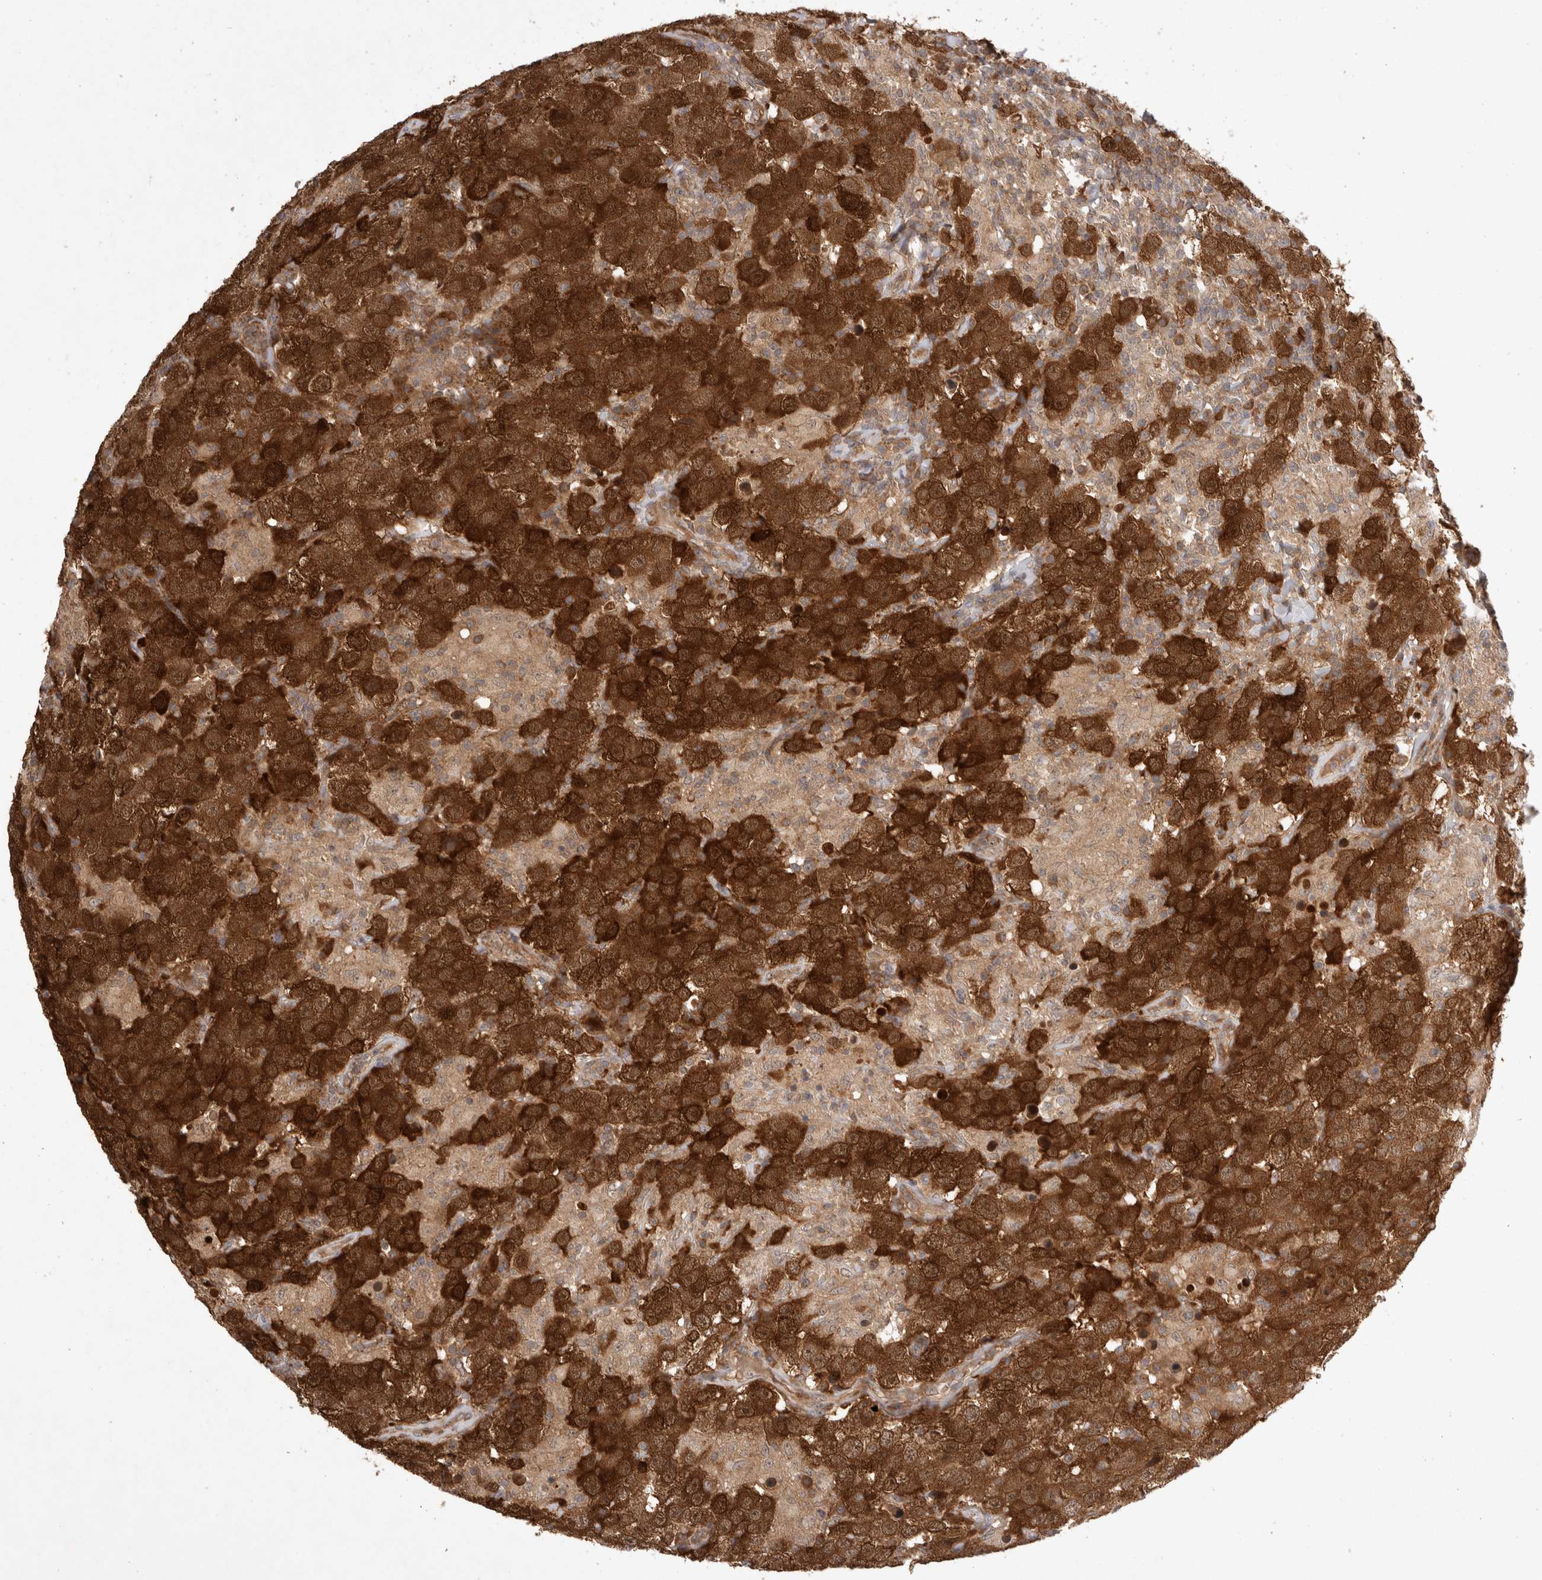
{"staining": {"intensity": "strong", "quantity": ">75%", "location": "cytoplasmic/membranous,nuclear"}, "tissue": "testis cancer", "cell_type": "Tumor cells", "image_type": "cancer", "snomed": [{"axis": "morphology", "description": "Seminoma, NOS"}, {"axis": "topography", "description": "Testis"}], "caption": "High-power microscopy captured an immunohistochemistry (IHC) image of testis cancer (seminoma), revealing strong cytoplasmic/membranous and nuclear positivity in about >75% of tumor cells.", "gene": "FAM221A", "patient": {"sex": "male", "age": 41}}